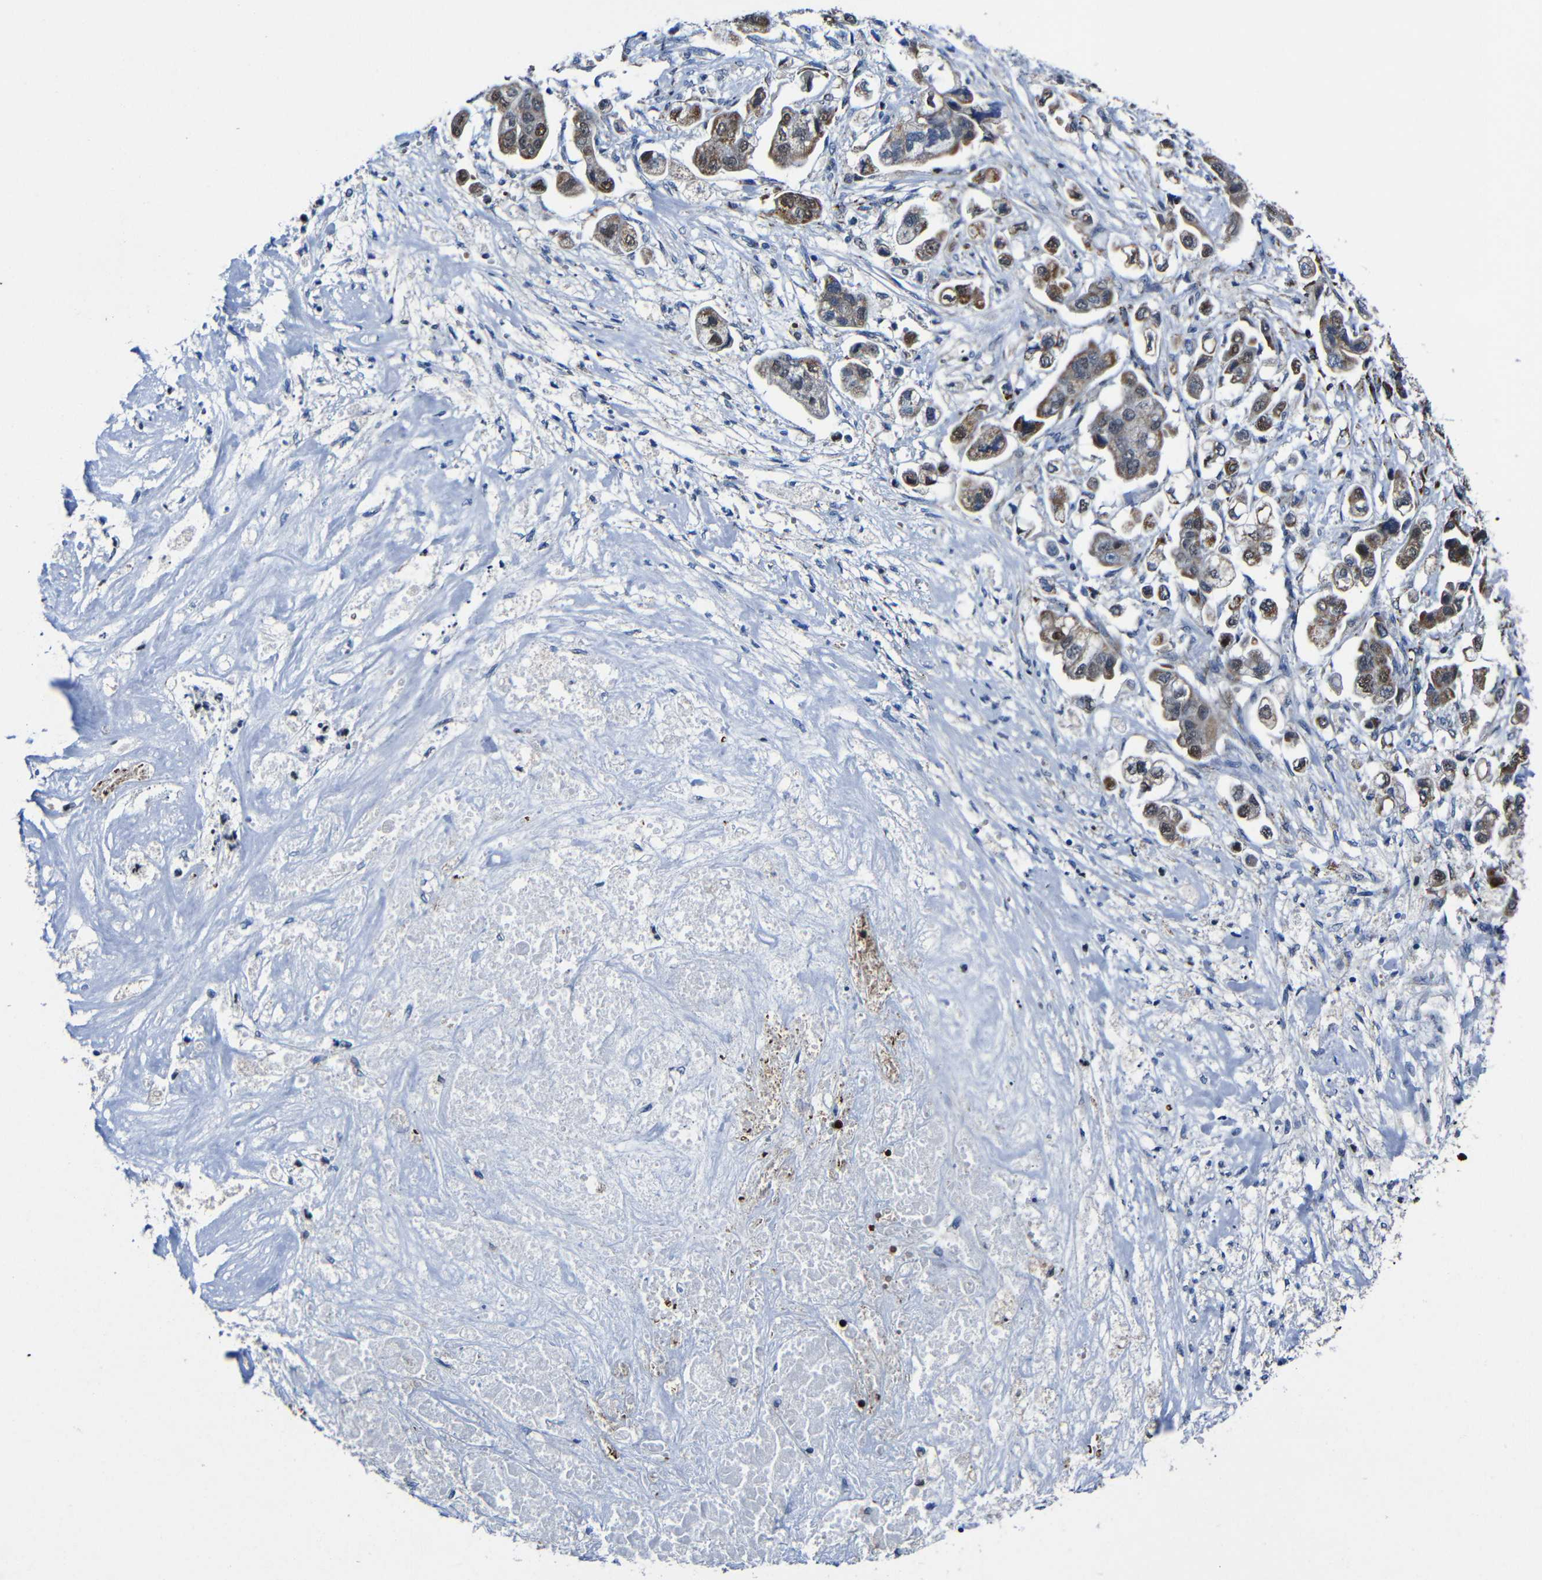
{"staining": {"intensity": "weak", "quantity": ">75%", "location": "cytoplasmic/membranous,nuclear"}, "tissue": "stomach cancer", "cell_type": "Tumor cells", "image_type": "cancer", "snomed": [{"axis": "morphology", "description": "Adenocarcinoma, NOS"}, {"axis": "topography", "description": "Stomach"}], "caption": "Stomach cancer (adenocarcinoma) tissue displays weak cytoplasmic/membranous and nuclear positivity in approximately >75% of tumor cells", "gene": "CA5B", "patient": {"sex": "male", "age": 62}}